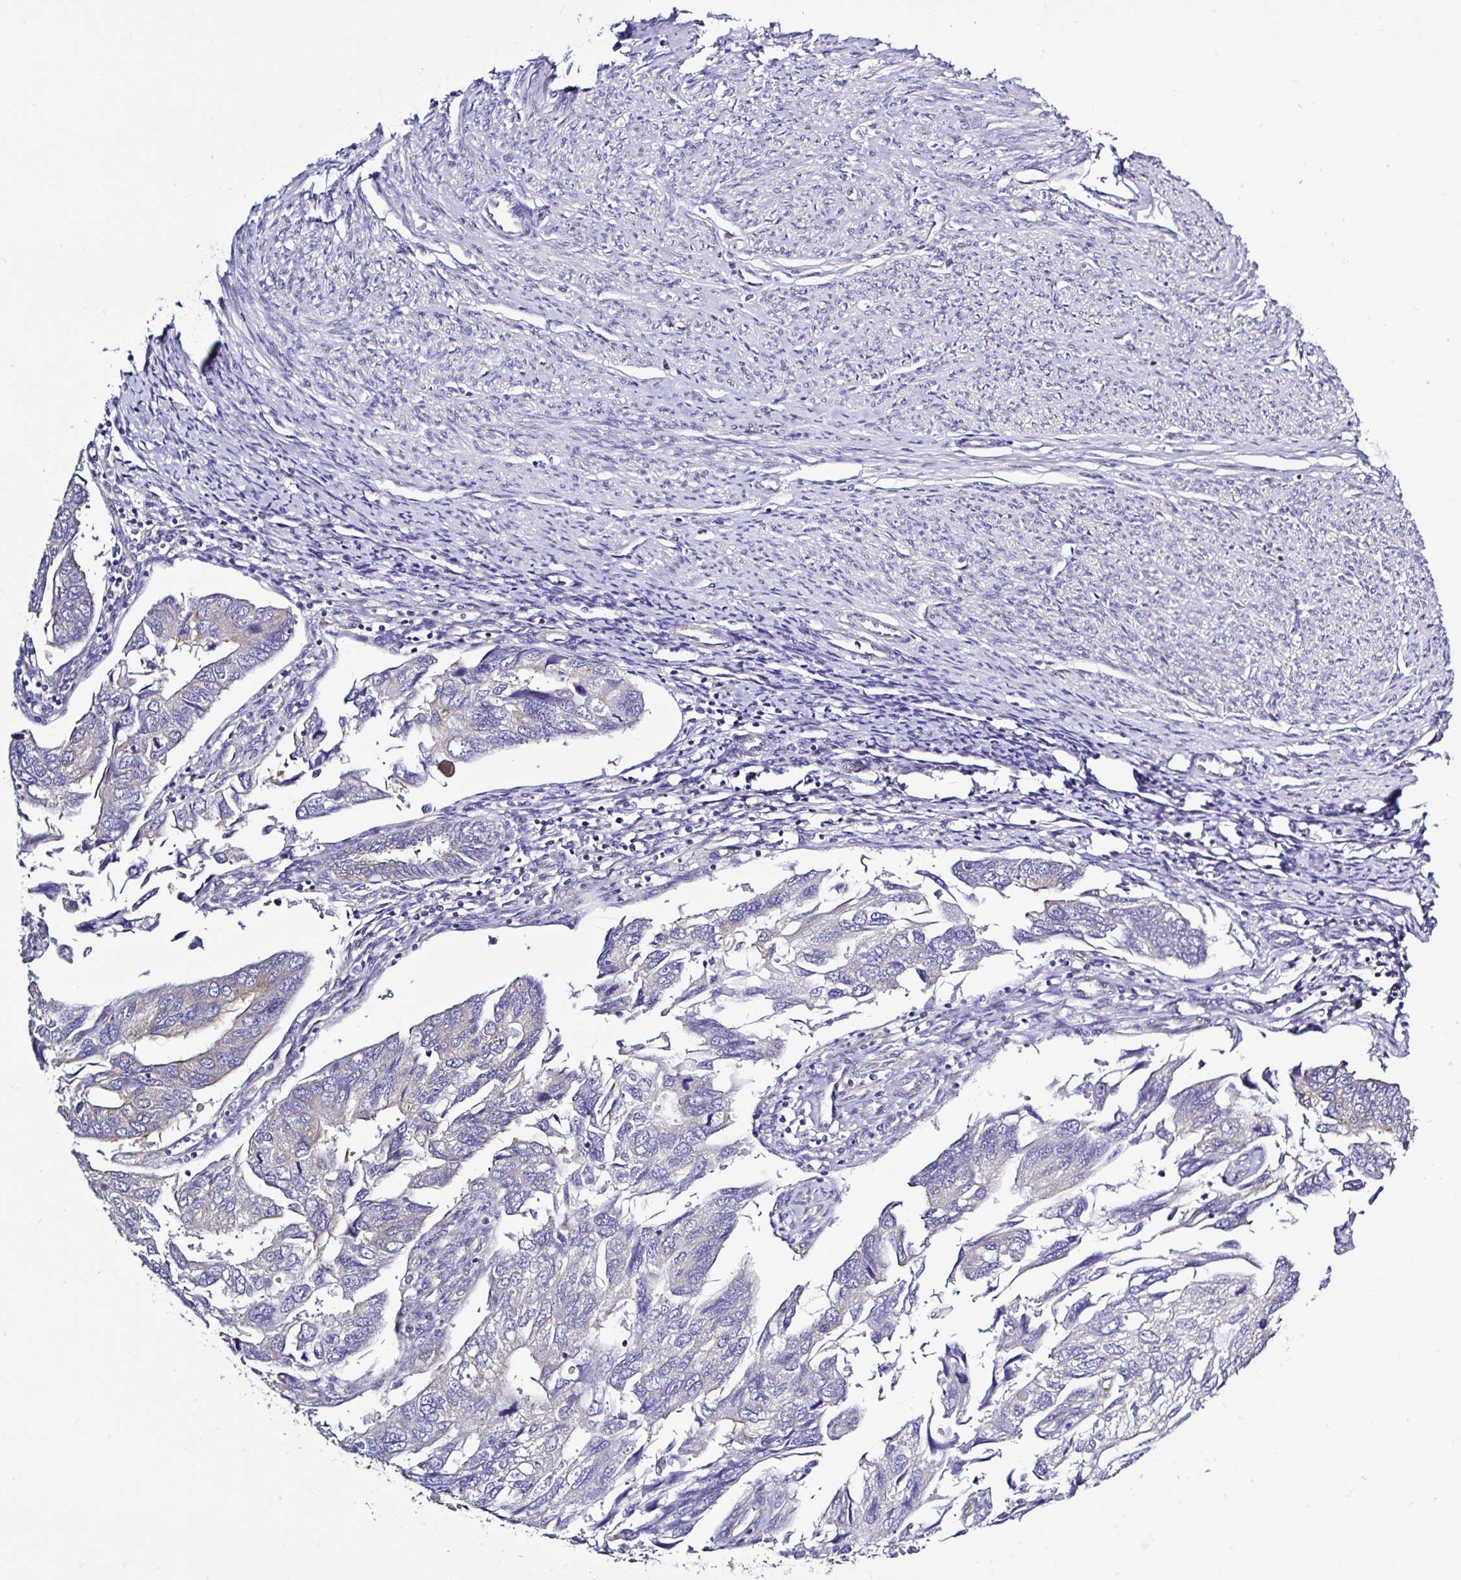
{"staining": {"intensity": "weak", "quantity": "<25%", "location": "cytoplasmic/membranous"}, "tissue": "endometrial cancer", "cell_type": "Tumor cells", "image_type": "cancer", "snomed": [{"axis": "morphology", "description": "Carcinoma, NOS"}, {"axis": "topography", "description": "Uterus"}], "caption": "Immunohistochemical staining of human endometrial cancer (carcinoma) displays no significant expression in tumor cells.", "gene": "LARS1", "patient": {"sex": "female", "age": 76}}